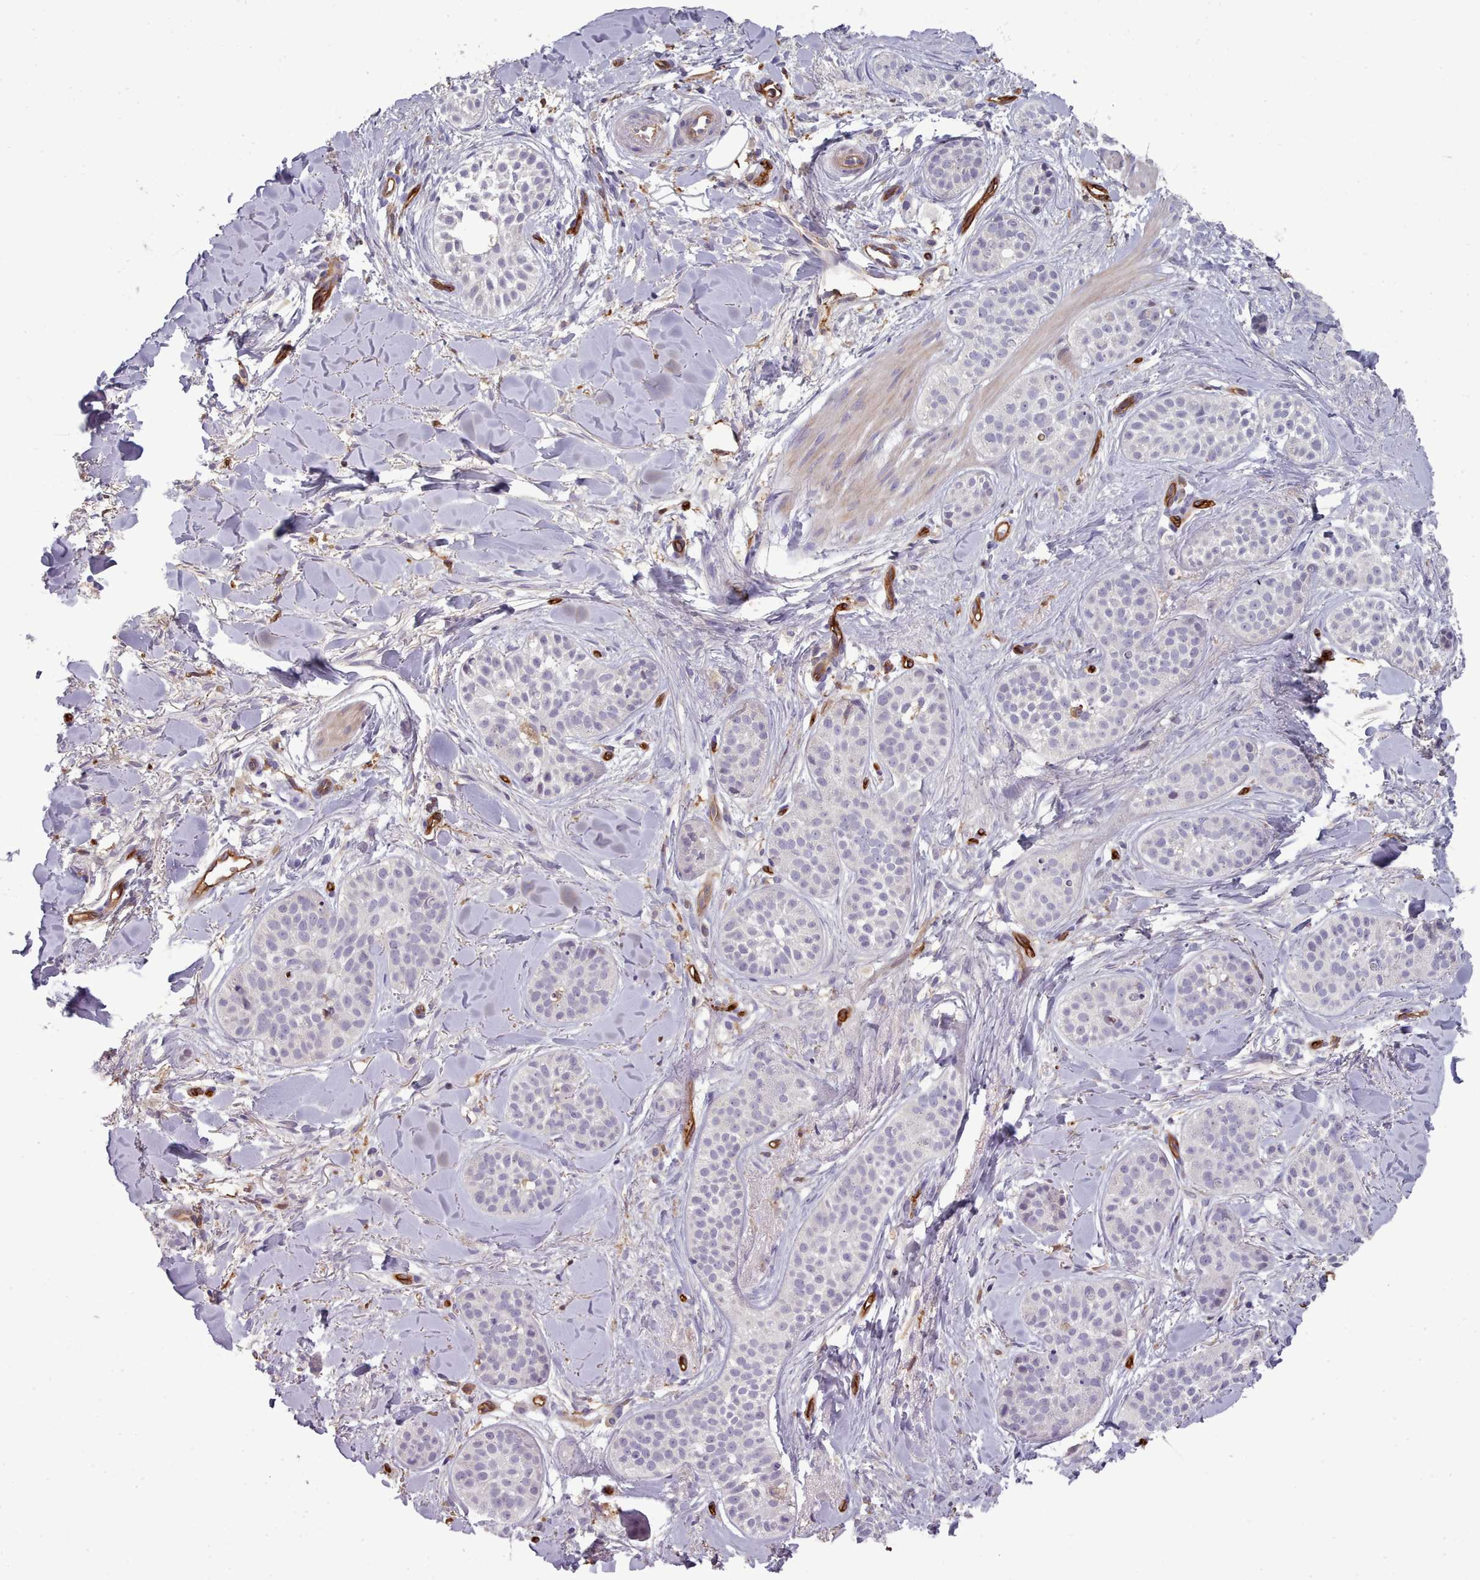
{"staining": {"intensity": "negative", "quantity": "none", "location": "none"}, "tissue": "skin cancer", "cell_type": "Tumor cells", "image_type": "cancer", "snomed": [{"axis": "morphology", "description": "Basal cell carcinoma"}, {"axis": "topography", "description": "Skin"}], "caption": "DAB (3,3'-diaminobenzidine) immunohistochemical staining of human skin cancer exhibits no significant staining in tumor cells.", "gene": "CD300LF", "patient": {"sex": "male", "age": 52}}